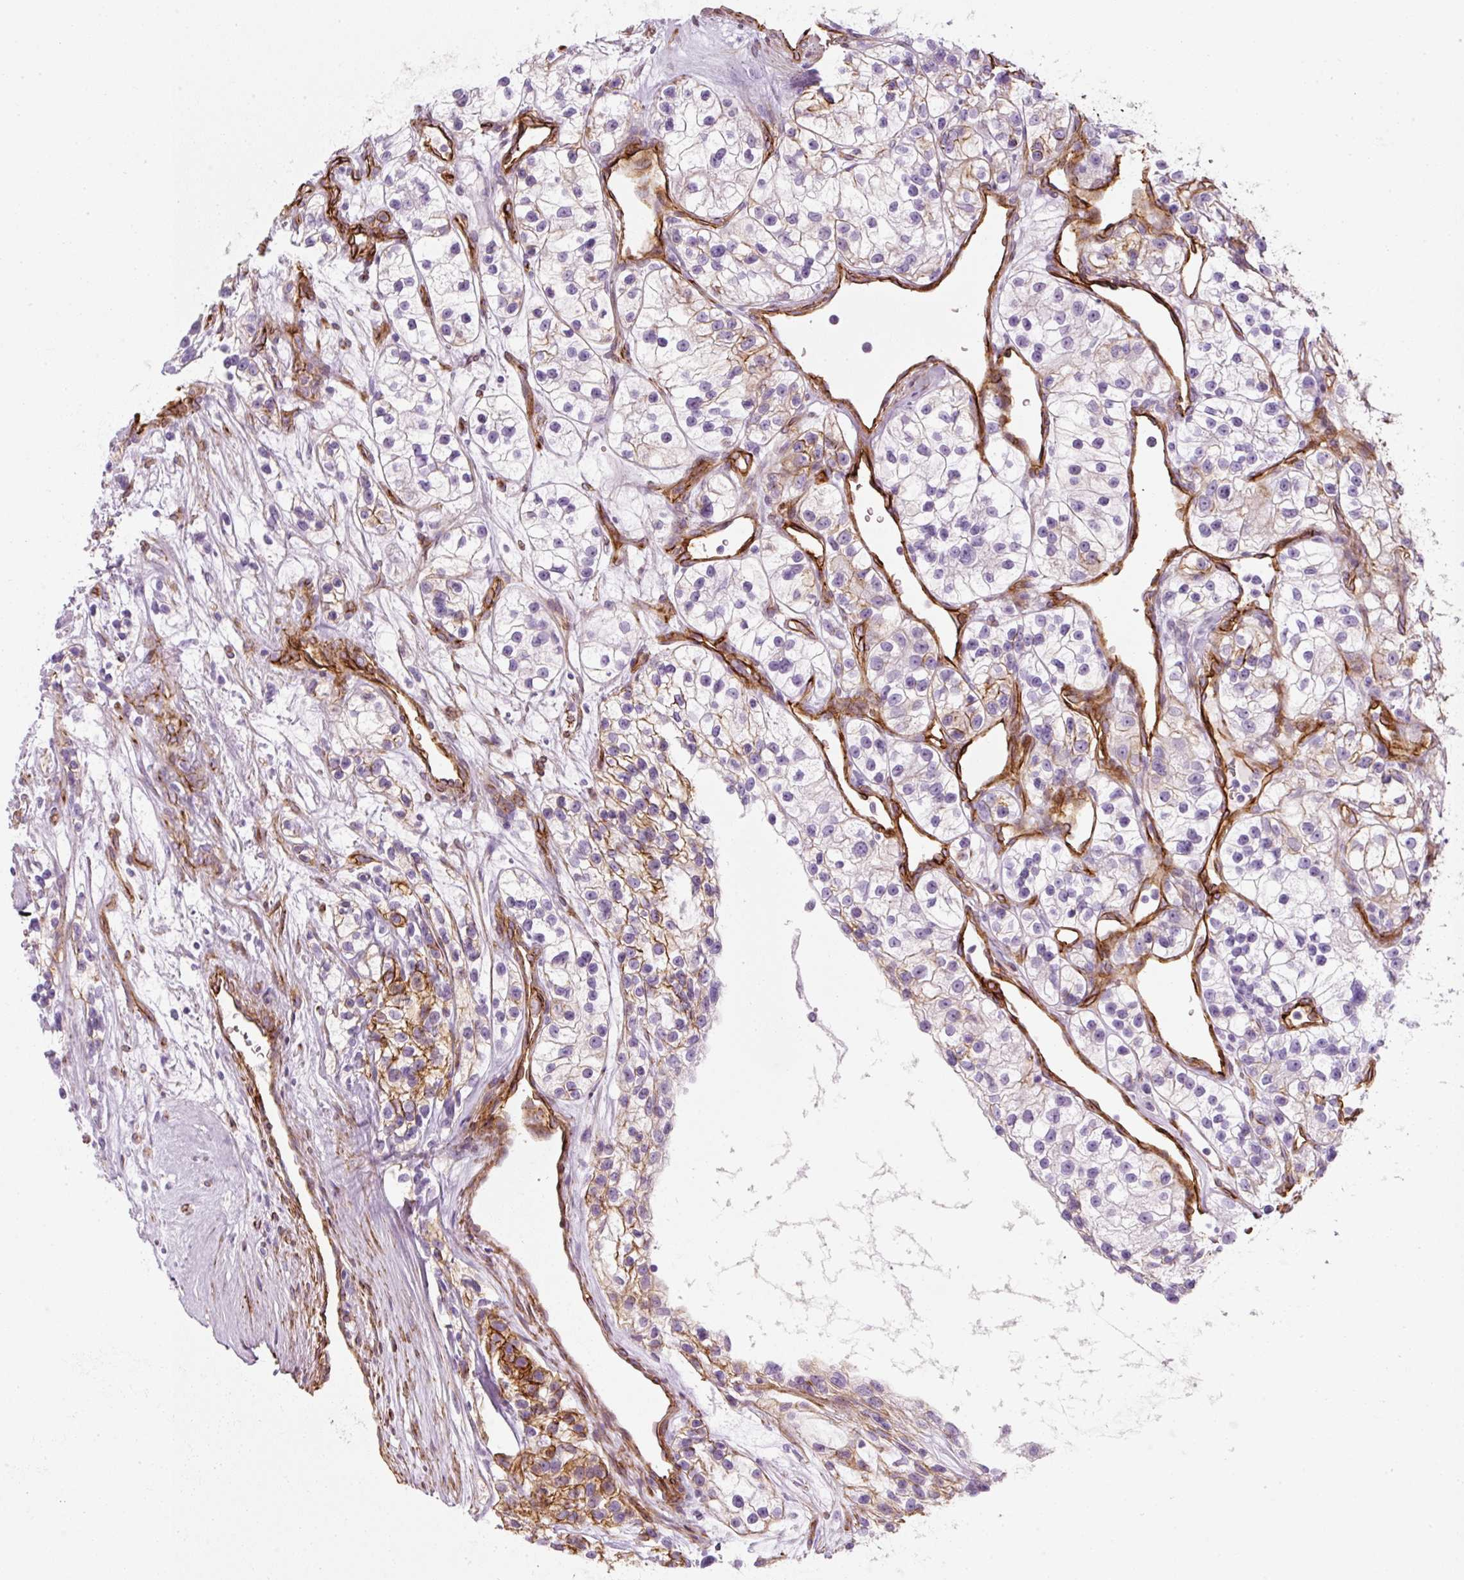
{"staining": {"intensity": "negative", "quantity": "none", "location": "none"}, "tissue": "renal cancer", "cell_type": "Tumor cells", "image_type": "cancer", "snomed": [{"axis": "morphology", "description": "Adenocarcinoma, NOS"}, {"axis": "topography", "description": "Kidney"}], "caption": "The micrograph demonstrates no significant expression in tumor cells of renal adenocarcinoma. The staining was performed using DAB to visualize the protein expression in brown, while the nuclei were stained in blue with hematoxylin (Magnification: 20x).", "gene": "CAVIN3", "patient": {"sex": "female", "age": 57}}